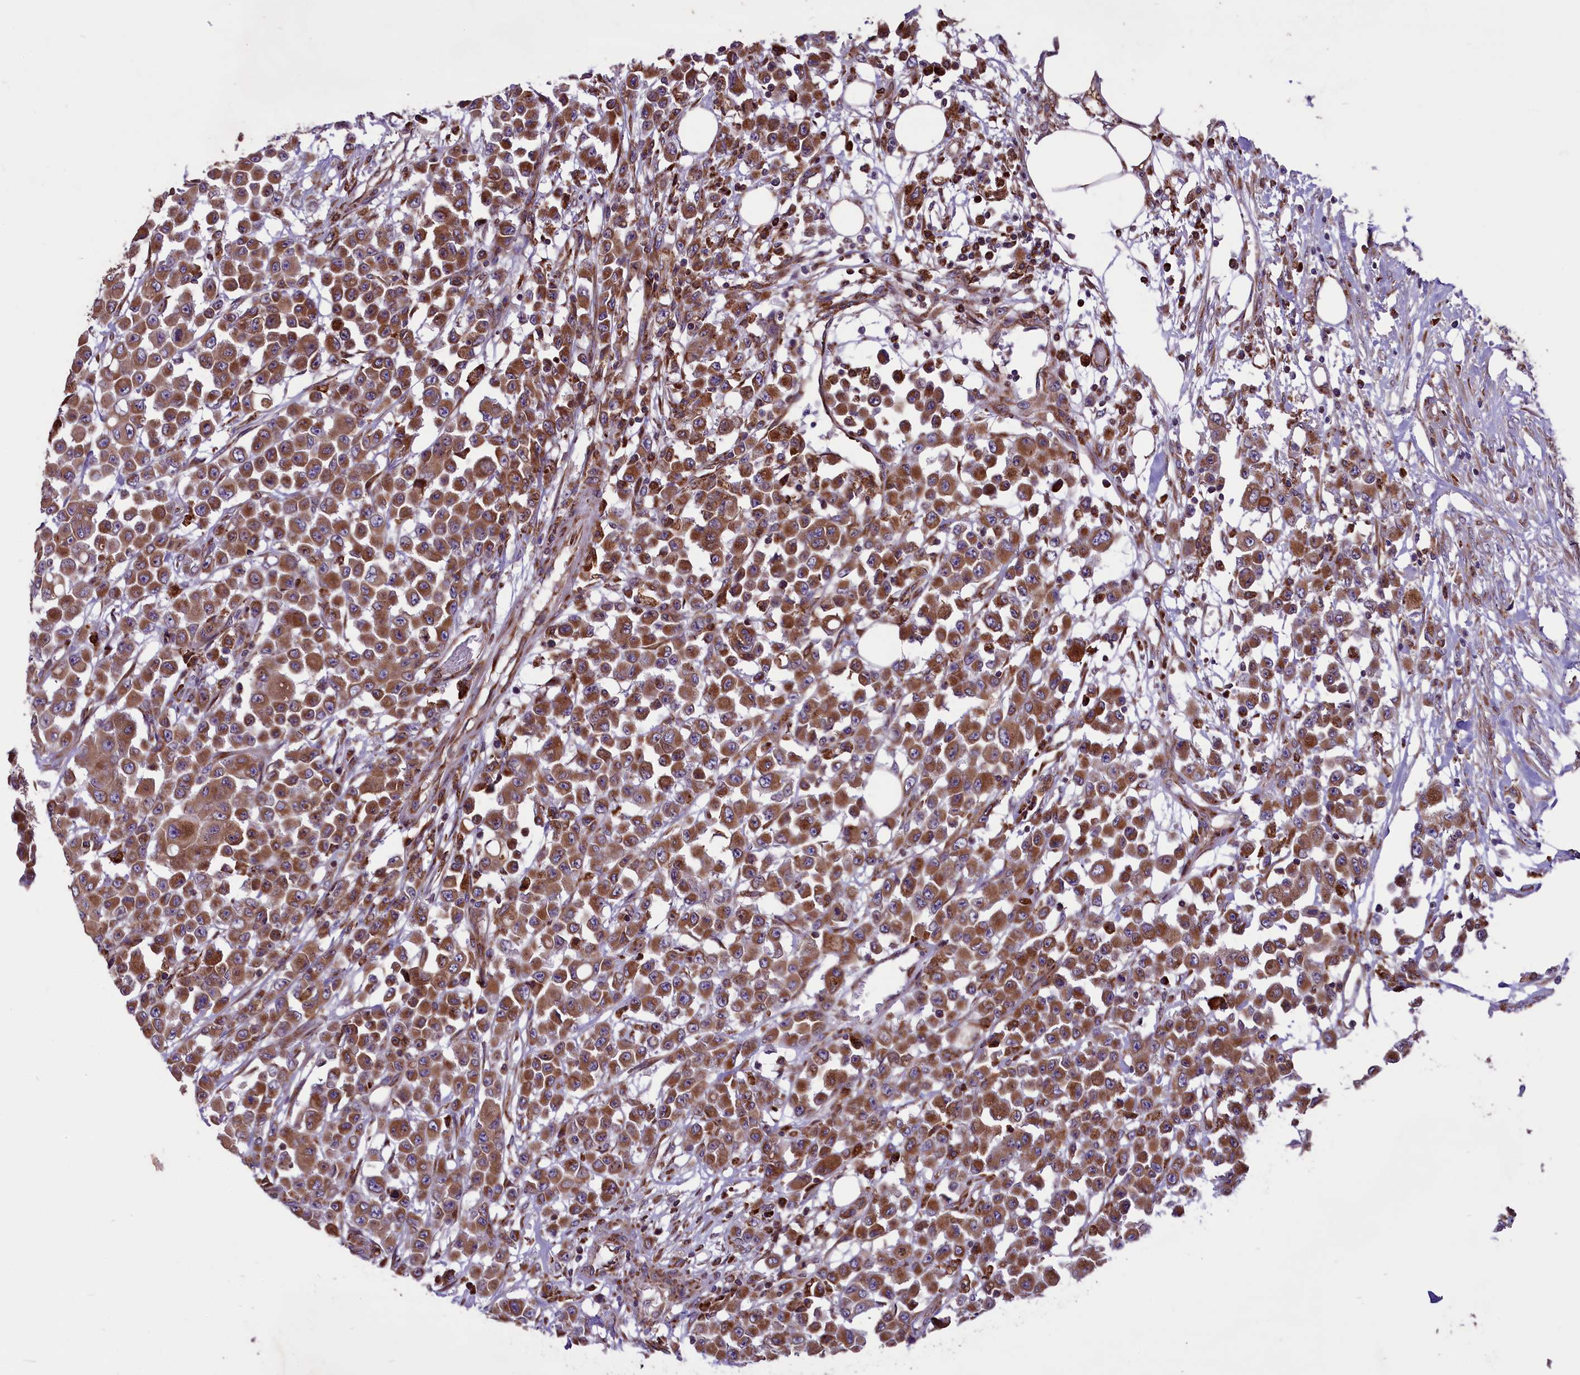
{"staining": {"intensity": "moderate", "quantity": ">75%", "location": "cytoplasmic/membranous"}, "tissue": "colorectal cancer", "cell_type": "Tumor cells", "image_type": "cancer", "snomed": [{"axis": "morphology", "description": "Adenocarcinoma, NOS"}, {"axis": "topography", "description": "Colon"}], "caption": "Immunohistochemistry (DAB (3,3'-diaminobenzidine)) staining of colorectal cancer (adenocarcinoma) demonstrates moderate cytoplasmic/membranous protein expression in about >75% of tumor cells.", "gene": "PTPRU", "patient": {"sex": "male", "age": 51}}